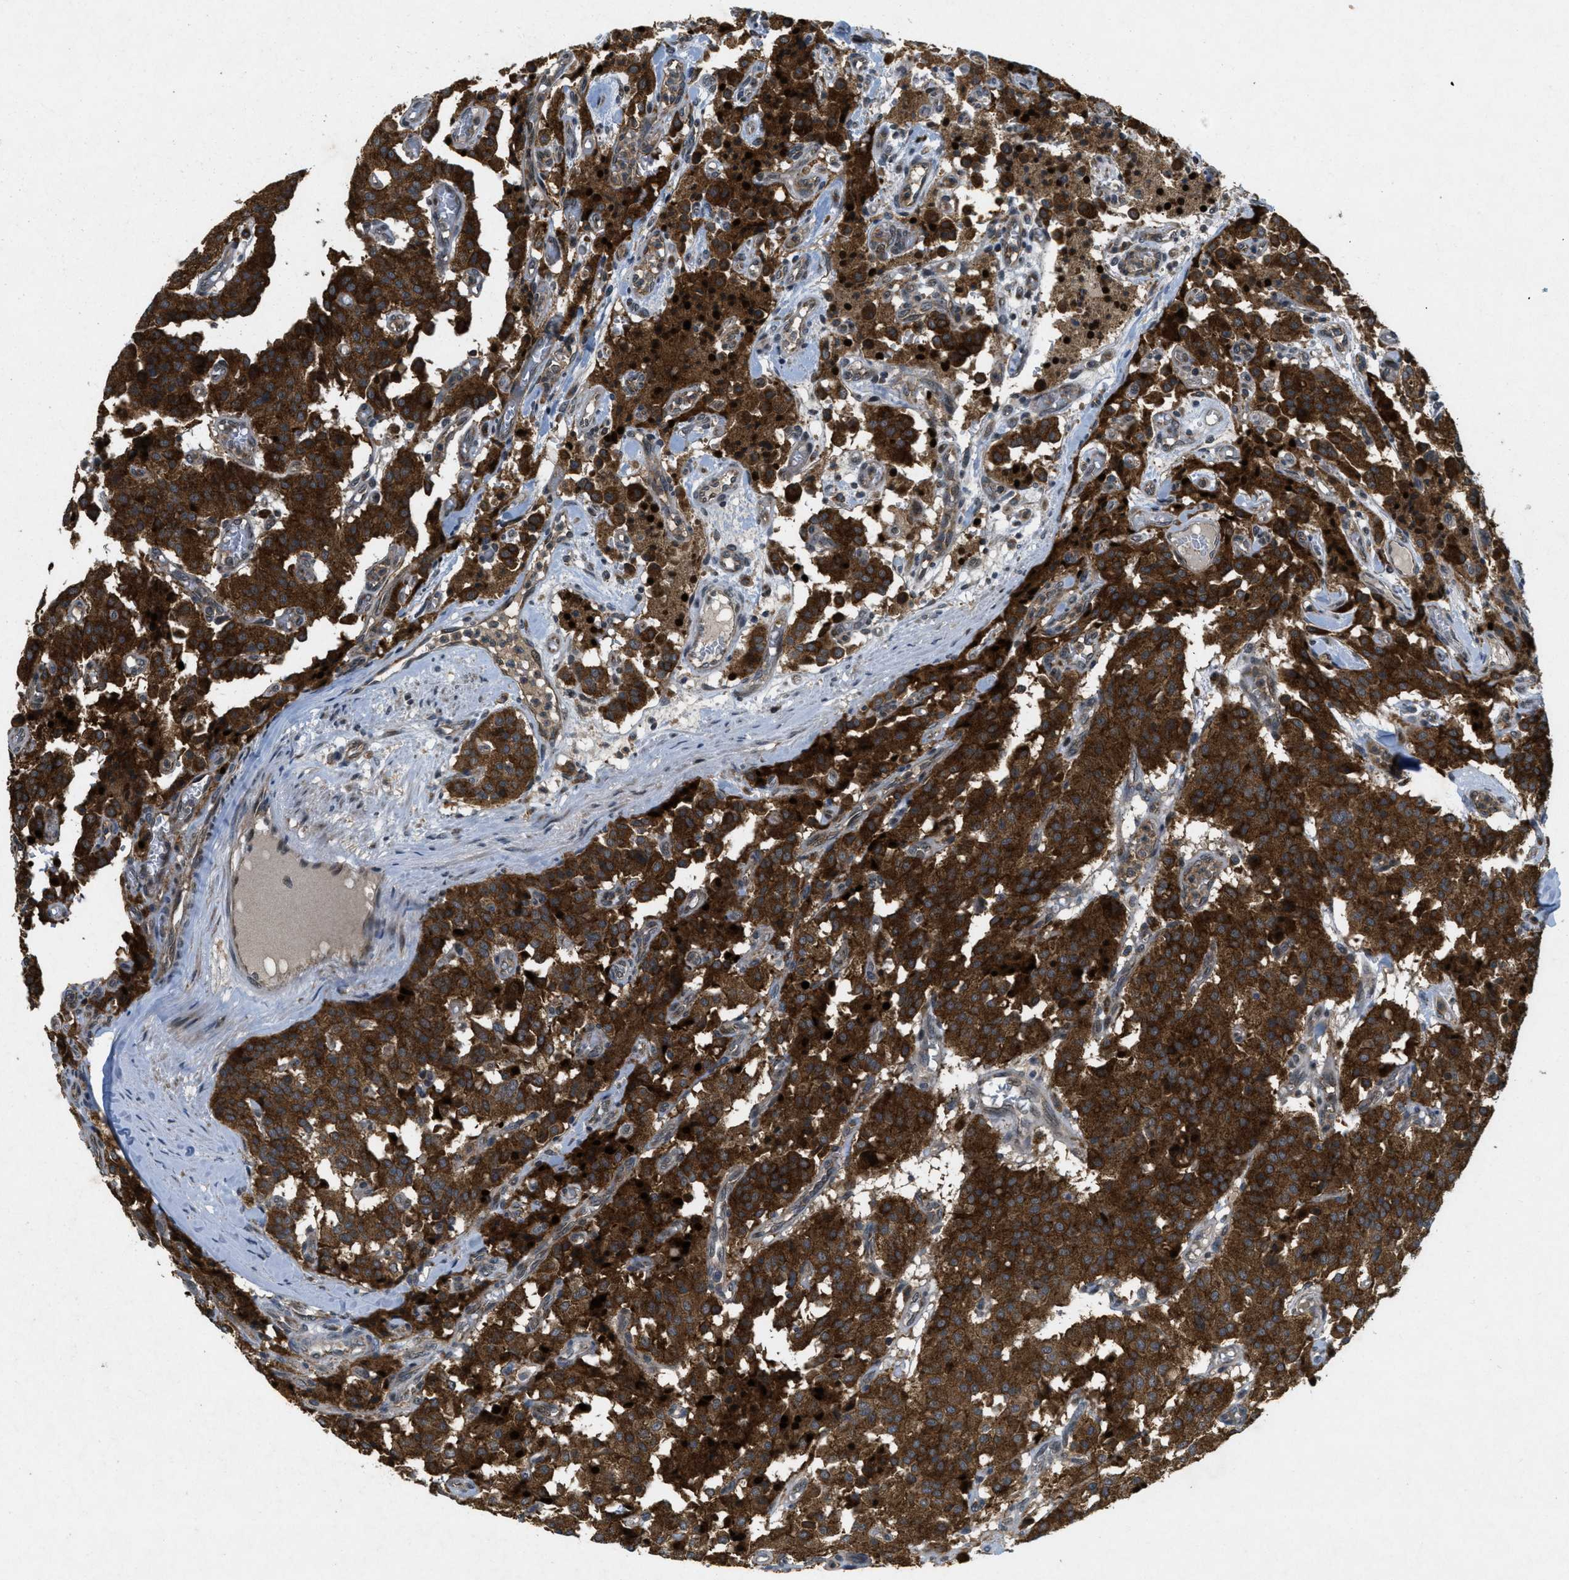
{"staining": {"intensity": "strong", "quantity": ">75%", "location": "cytoplasmic/membranous"}, "tissue": "carcinoid", "cell_type": "Tumor cells", "image_type": "cancer", "snomed": [{"axis": "morphology", "description": "Carcinoid, malignant, NOS"}, {"axis": "topography", "description": "Lung"}], "caption": "Protein expression analysis of human carcinoid reveals strong cytoplasmic/membranous staining in approximately >75% of tumor cells. The staining is performed using DAB (3,3'-diaminobenzidine) brown chromogen to label protein expression. The nuclei are counter-stained blue using hematoxylin.", "gene": "PPP1R15A", "patient": {"sex": "male", "age": 30}}